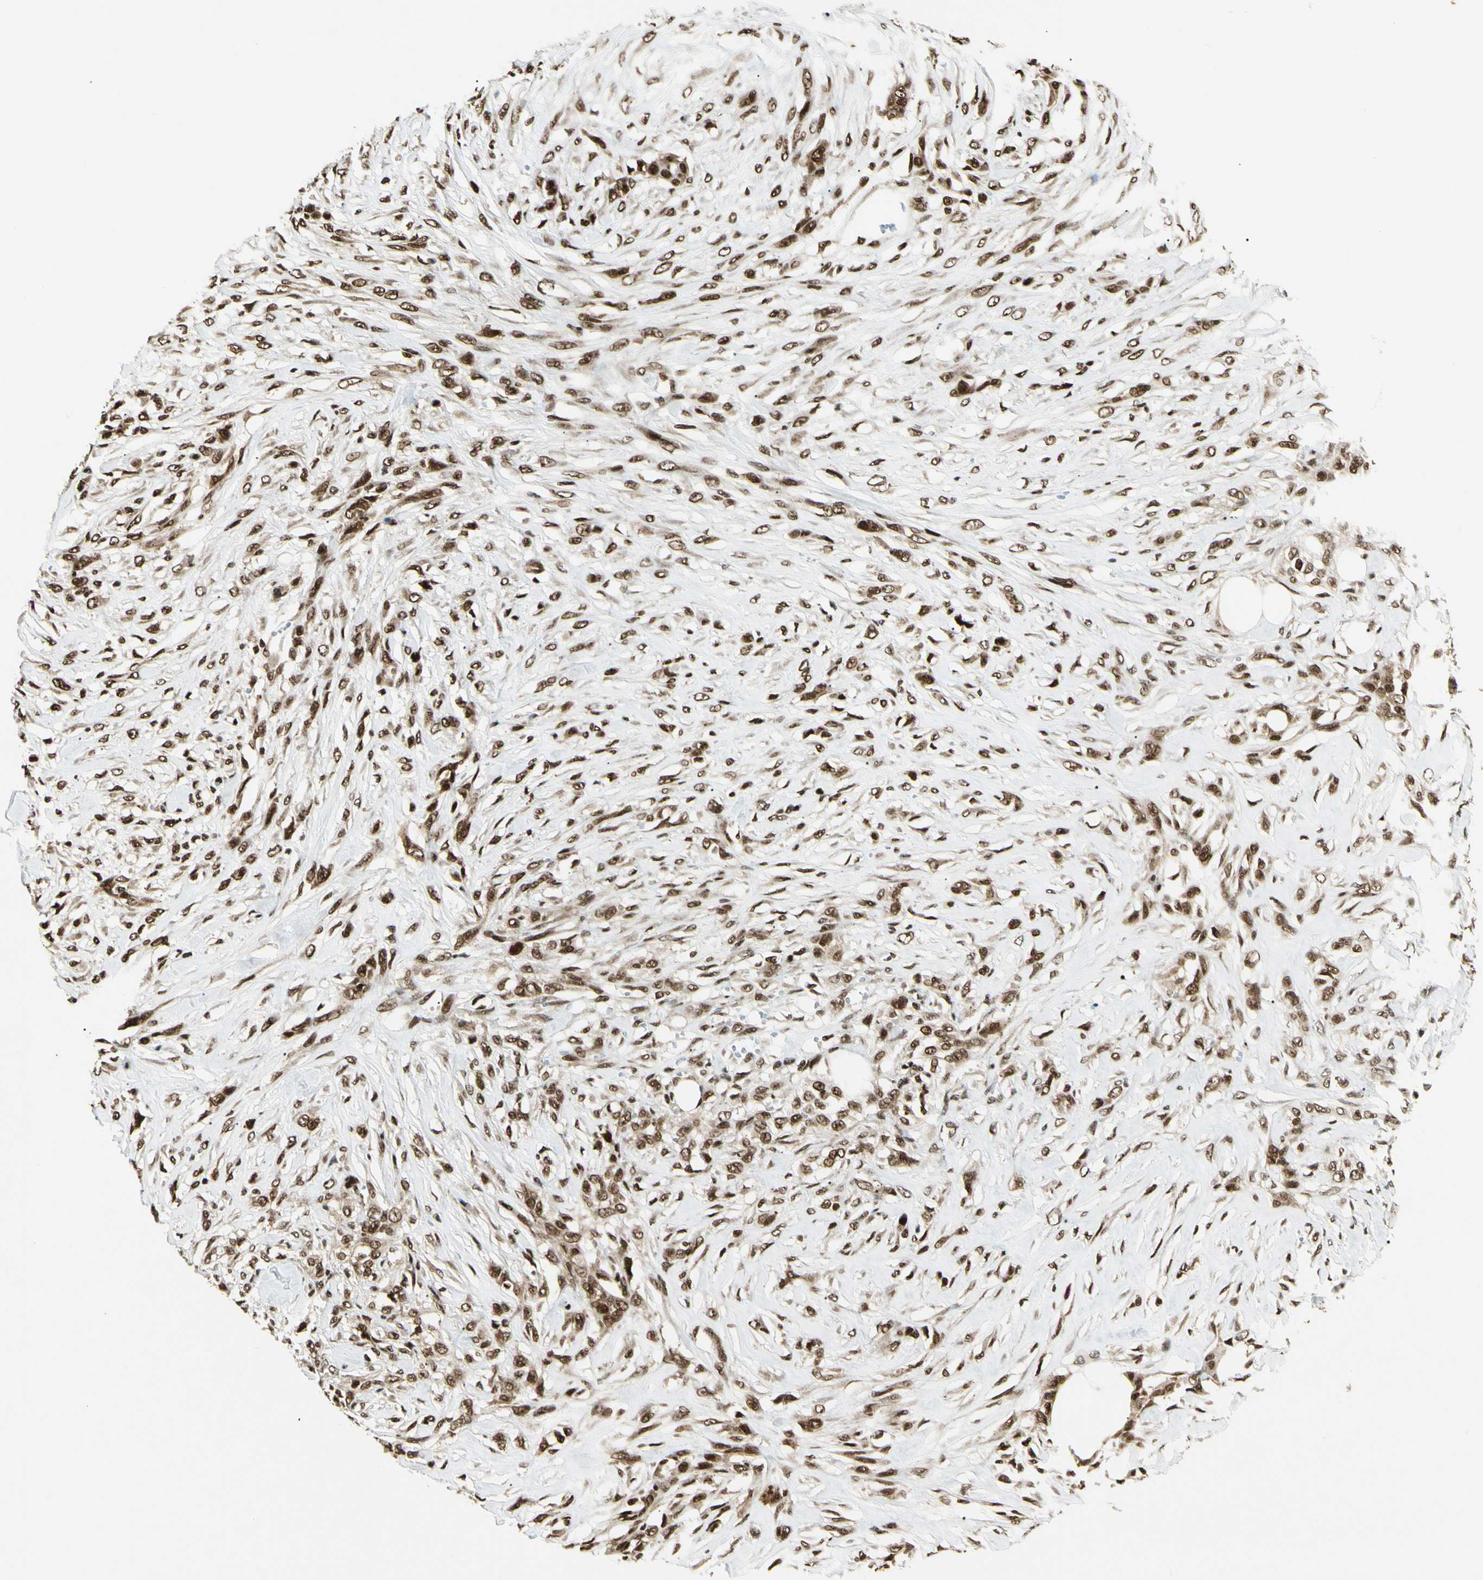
{"staining": {"intensity": "strong", "quantity": ">75%", "location": "cytoplasmic/membranous,nuclear"}, "tissue": "skin cancer", "cell_type": "Tumor cells", "image_type": "cancer", "snomed": [{"axis": "morphology", "description": "Squamous cell carcinoma, NOS"}, {"axis": "topography", "description": "Skin"}], "caption": "Immunohistochemistry (IHC) histopathology image of human skin cancer stained for a protein (brown), which exhibits high levels of strong cytoplasmic/membranous and nuclear expression in about >75% of tumor cells.", "gene": "FUS", "patient": {"sex": "female", "age": 59}}